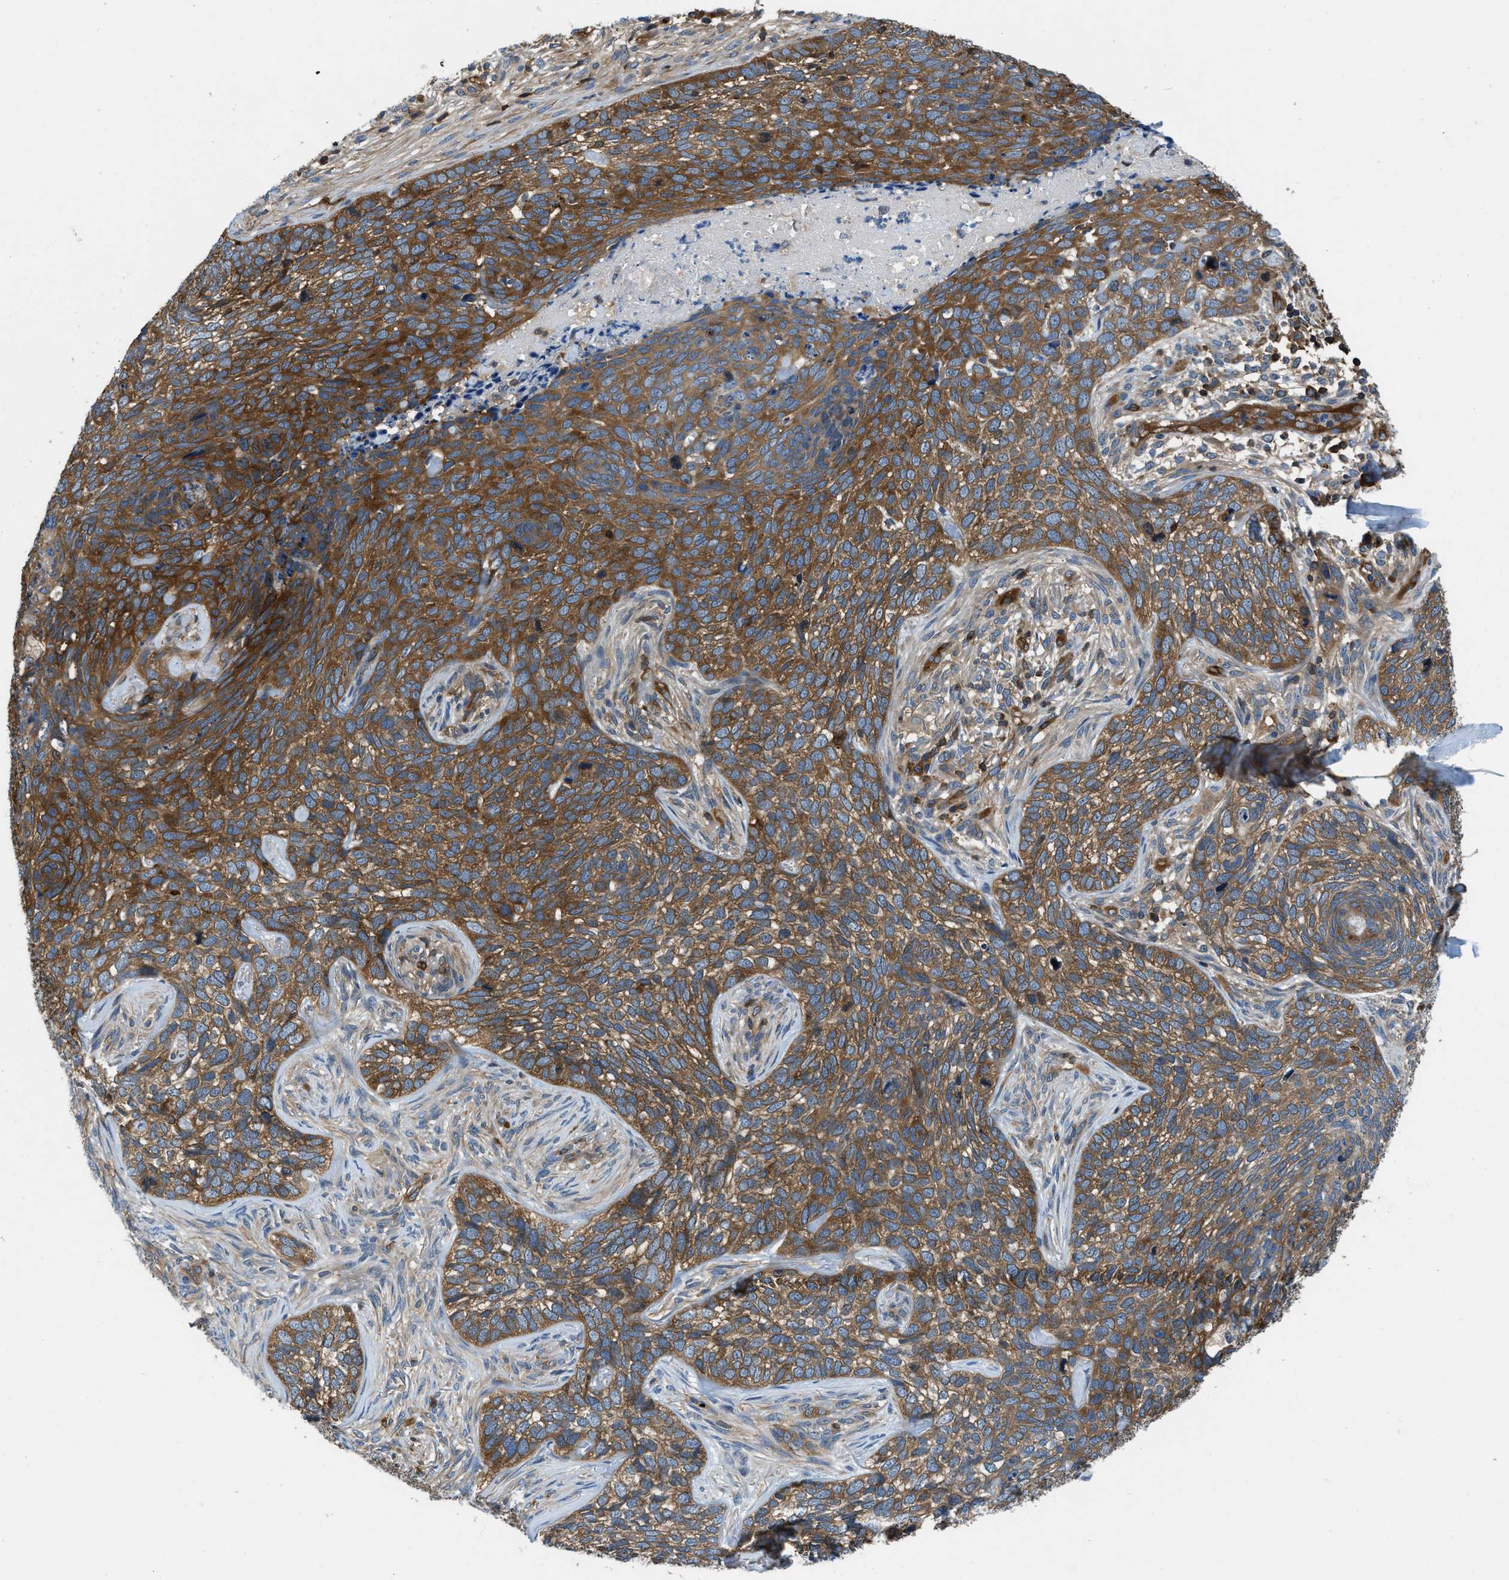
{"staining": {"intensity": "strong", "quantity": "25%-75%", "location": "cytoplasmic/membranous"}, "tissue": "skin cancer", "cell_type": "Tumor cells", "image_type": "cancer", "snomed": [{"axis": "morphology", "description": "Basal cell carcinoma"}, {"axis": "topography", "description": "Skin"}], "caption": "Immunohistochemical staining of human skin cancer displays high levels of strong cytoplasmic/membranous positivity in approximately 25%-75% of tumor cells.", "gene": "PFKP", "patient": {"sex": "female", "age": 64}}